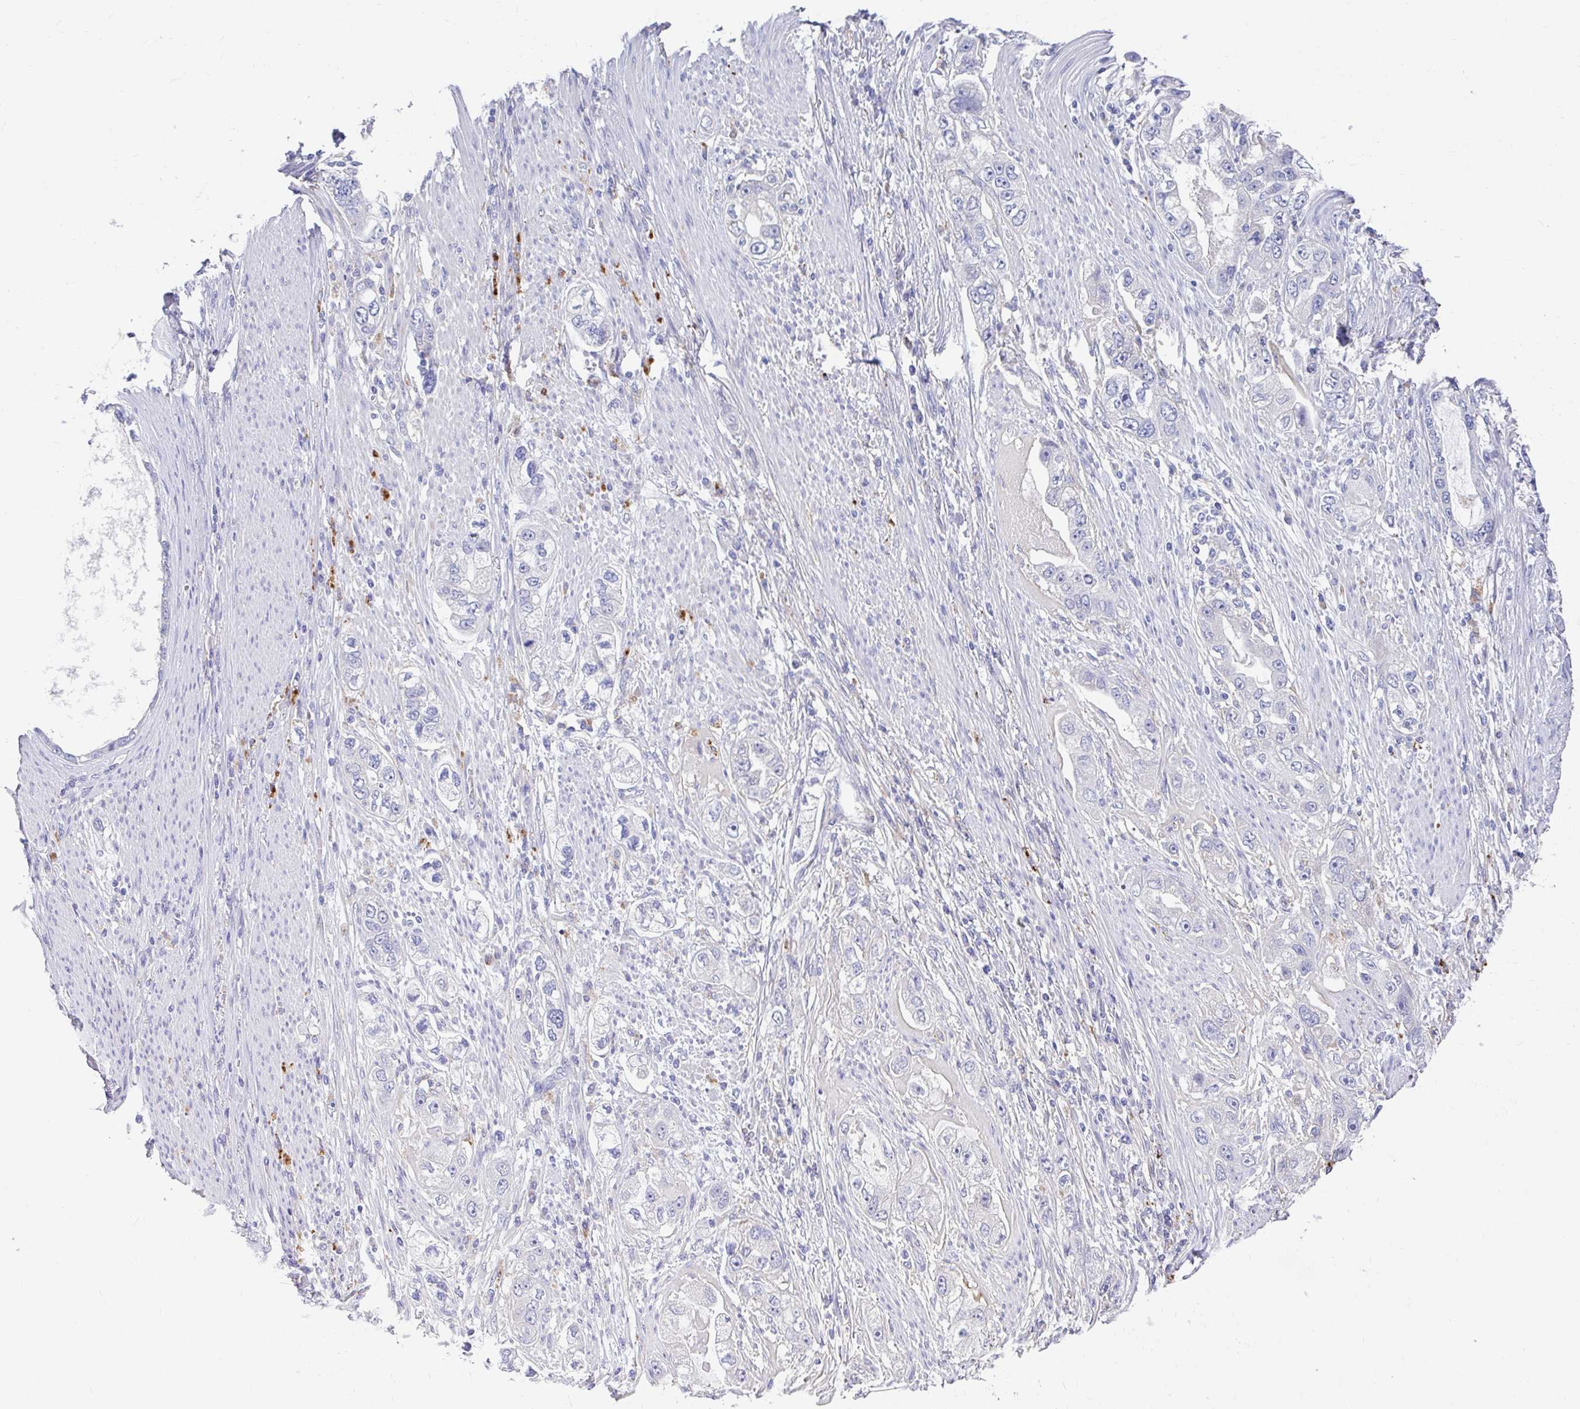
{"staining": {"intensity": "negative", "quantity": "none", "location": "none"}, "tissue": "stomach cancer", "cell_type": "Tumor cells", "image_type": "cancer", "snomed": [{"axis": "morphology", "description": "Adenocarcinoma, NOS"}, {"axis": "topography", "description": "Stomach, lower"}], "caption": "This is an immunohistochemistry (IHC) histopathology image of human adenocarcinoma (stomach). There is no staining in tumor cells.", "gene": "ZNF33A", "patient": {"sex": "female", "age": 93}}